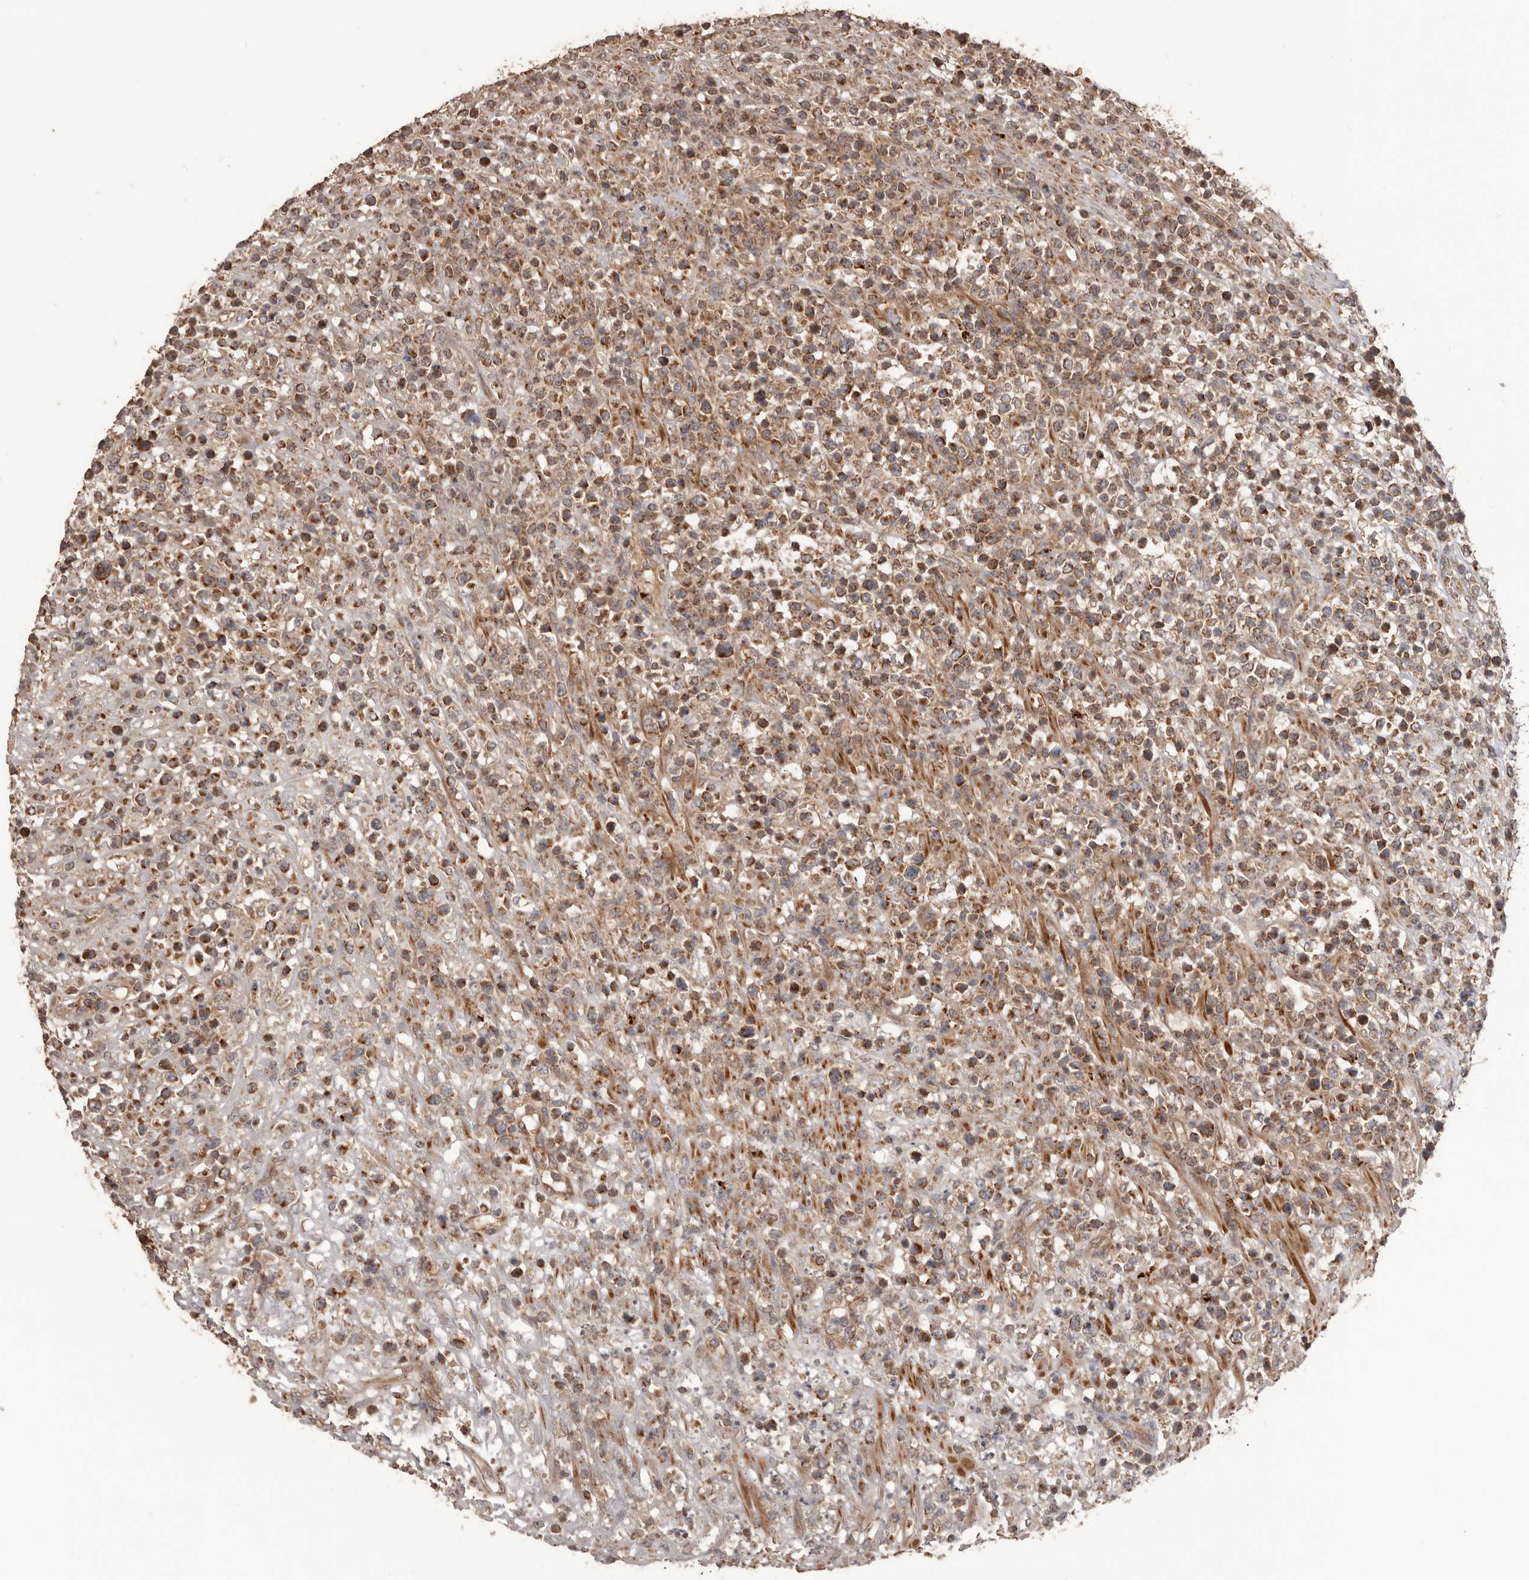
{"staining": {"intensity": "moderate", "quantity": ">75%", "location": "cytoplasmic/membranous"}, "tissue": "lymphoma", "cell_type": "Tumor cells", "image_type": "cancer", "snomed": [{"axis": "morphology", "description": "Malignant lymphoma, non-Hodgkin's type, High grade"}, {"axis": "topography", "description": "Colon"}], "caption": "IHC of lymphoma shows medium levels of moderate cytoplasmic/membranous positivity in approximately >75% of tumor cells. (DAB (3,3'-diaminobenzidine) IHC with brightfield microscopy, high magnification).", "gene": "QRSL1", "patient": {"sex": "female", "age": 53}}